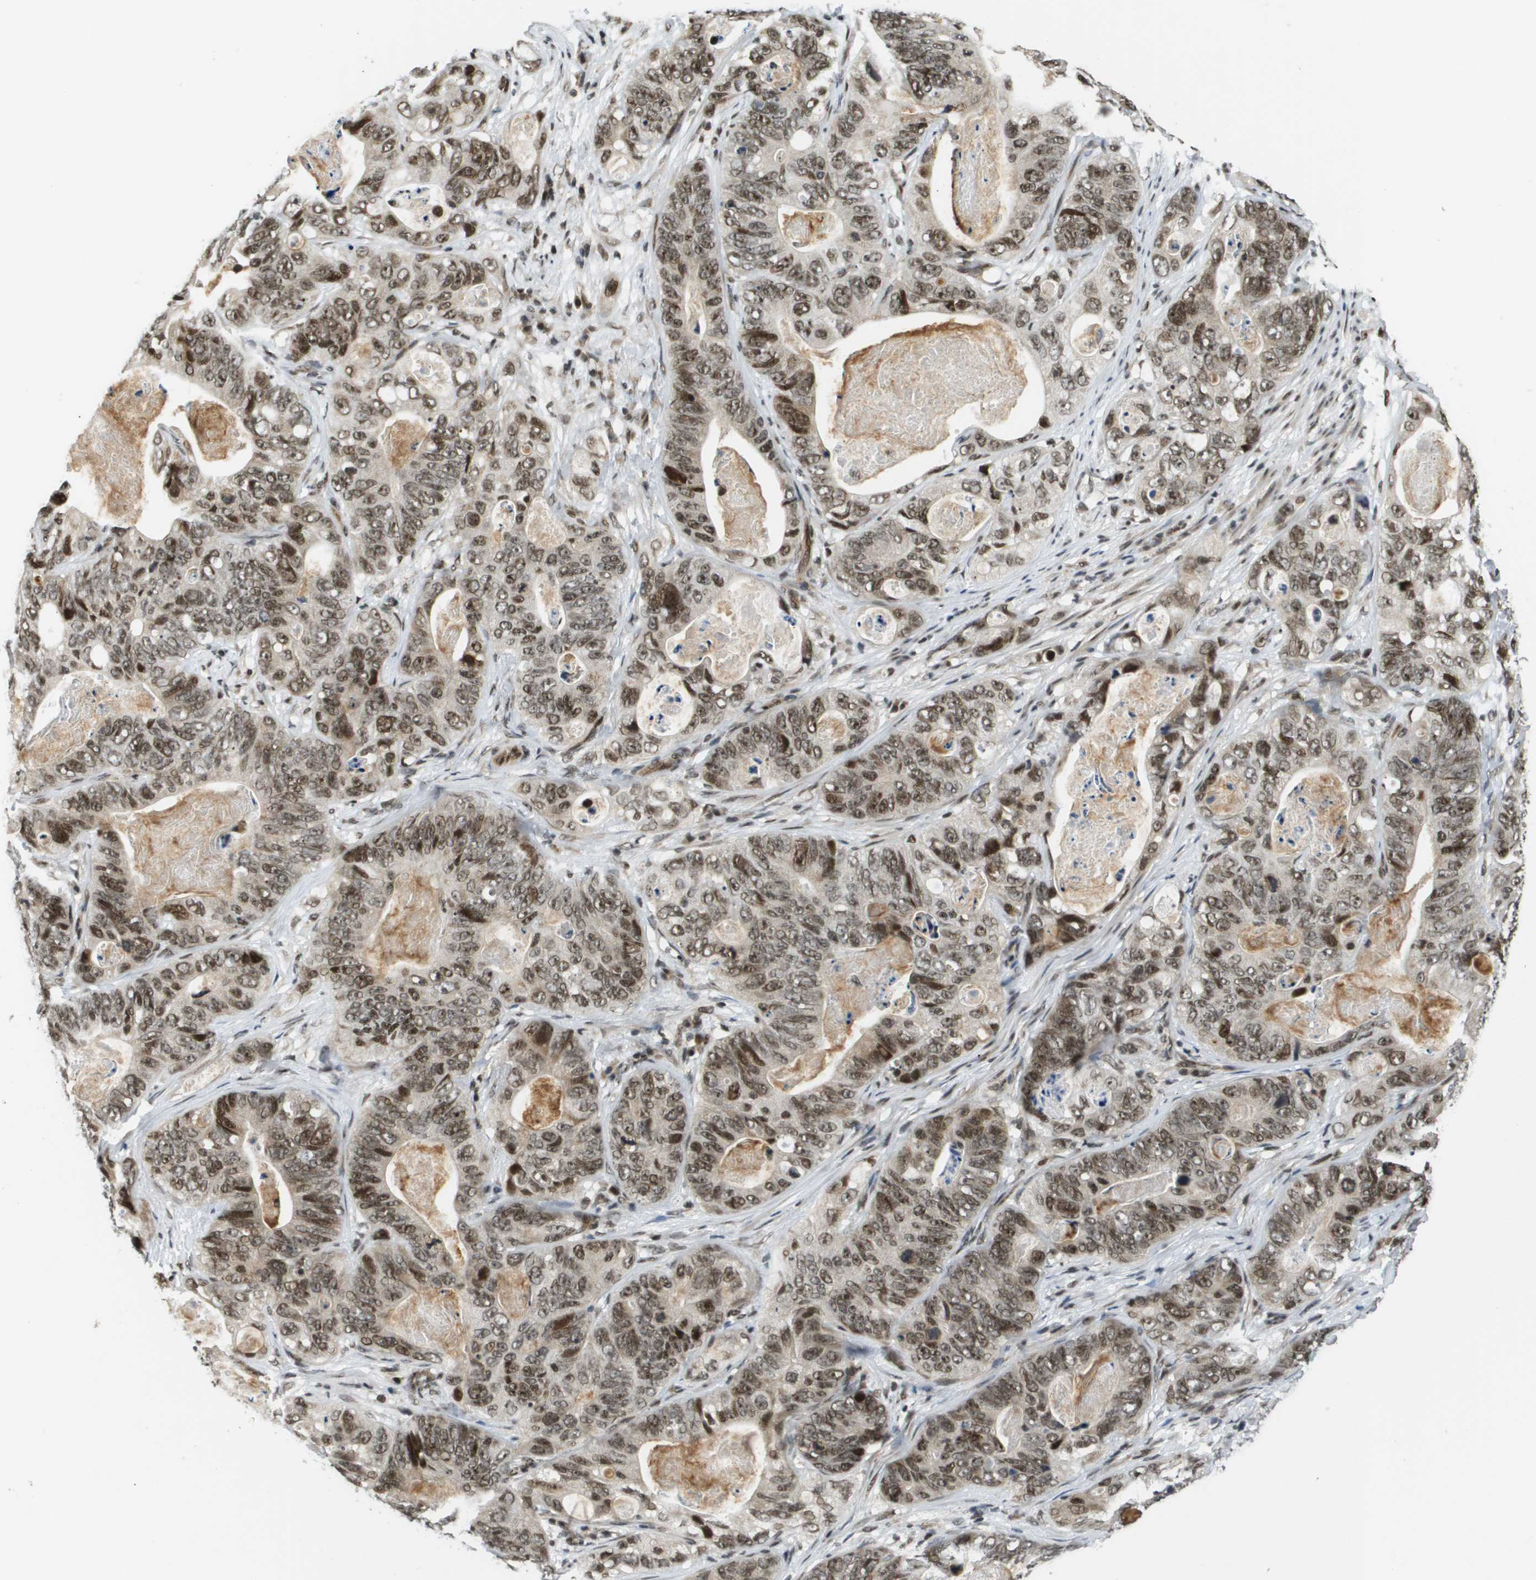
{"staining": {"intensity": "moderate", "quantity": ">75%", "location": "nuclear"}, "tissue": "stomach cancer", "cell_type": "Tumor cells", "image_type": "cancer", "snomed": [{"axis": "morphology", "description": "Adenocarcinoma, NOS"}, {"axis": "topography", "description": "Stomach"}], "caption": "Protein positivity by immunohistochemistry displays moderate nuclear expression in about >75% of tumor cells in stomach cancer (adenocarcinoma).", "gene": "RECQL4", "patient": {"sex": "female", "age": 89}}